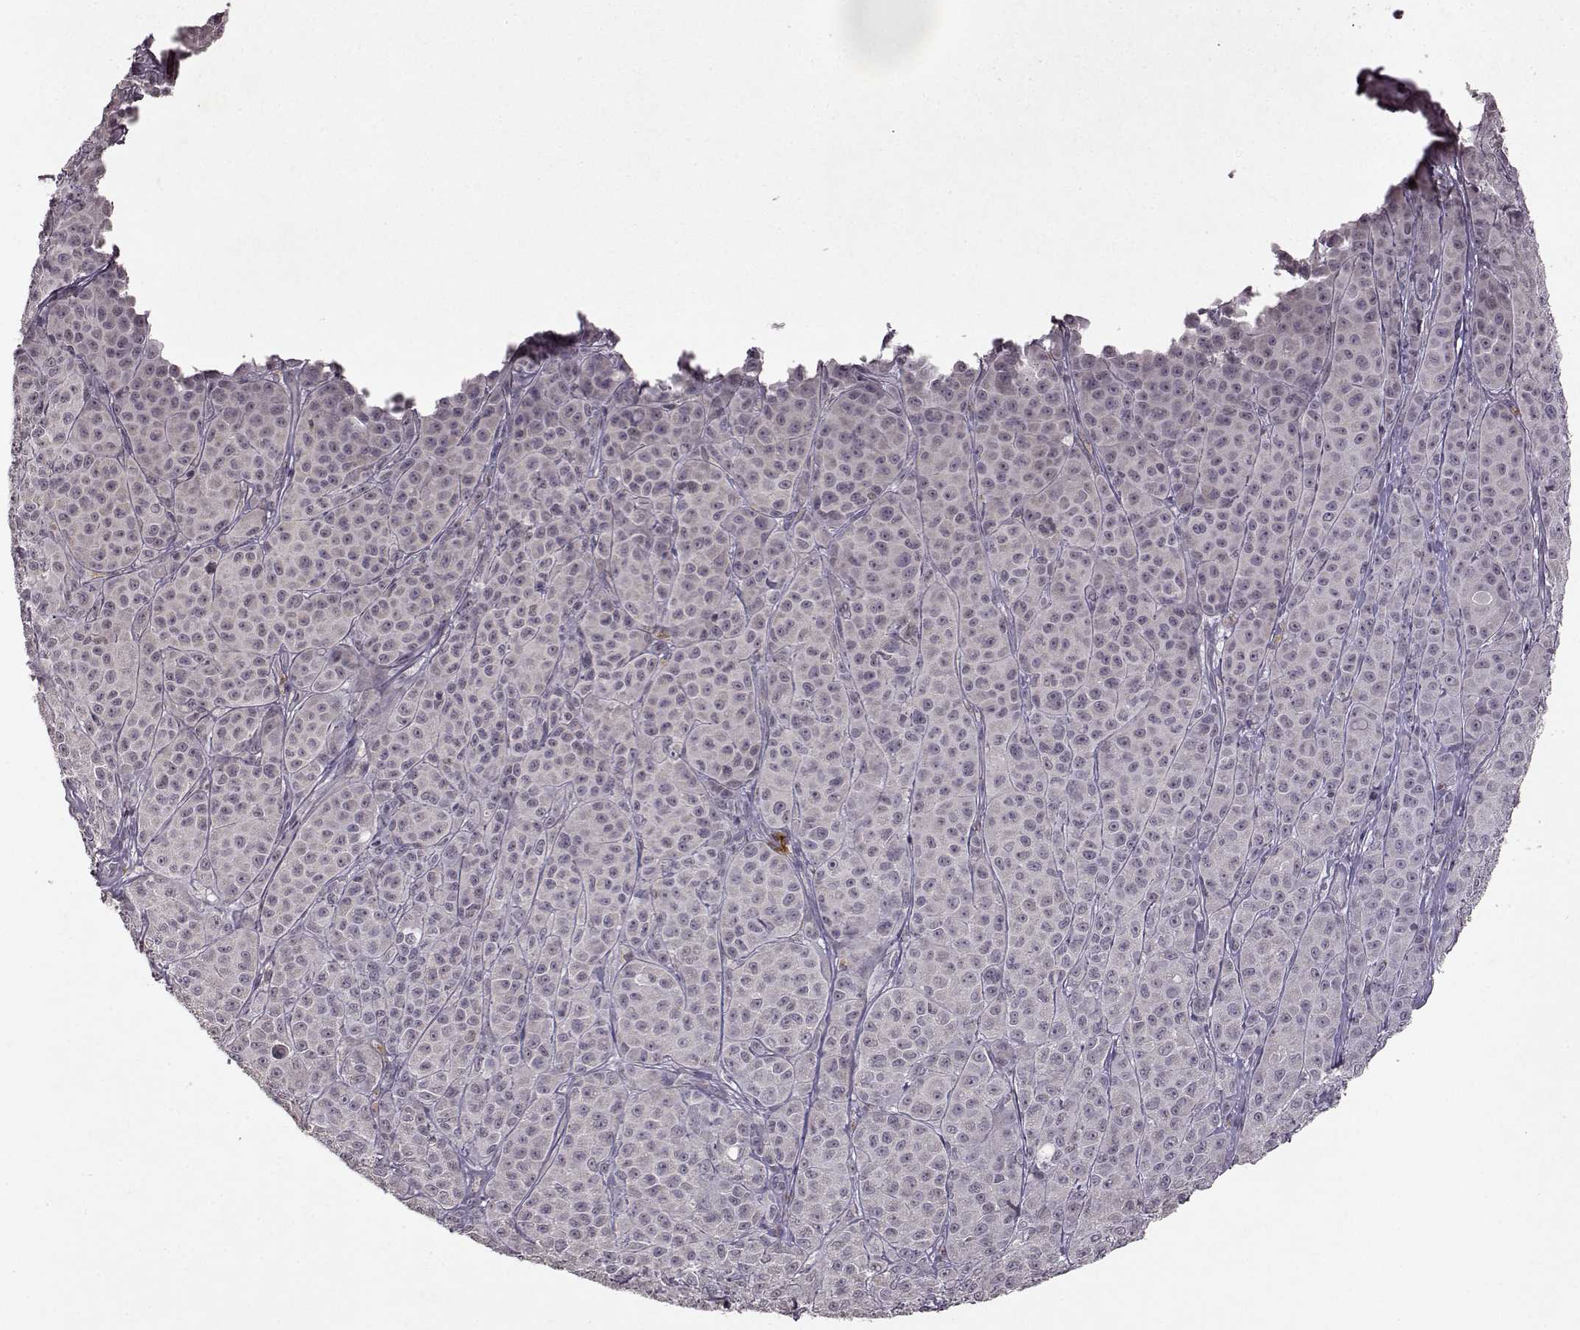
{"staining": {"intensity": "negative", "quantity": "none", "location": "none"}, "tissue": "melanoma", "cell_type": "Tumor cells", "image_type": "cancer", "snomed": [{"axis": "morphology", "description": "Malignant melanoma, NOS"}, {"axis": "topography", "description": "Skin"}], "caption": "Immunohistochemistry (IHC) micrograph of neoplastic tissue: malignant melanoma stained with DAB (3,3'-diaminobenzidine) shows no significant protein staining in tumor cells. (Brightfield microscopy of DAB (3,3'-diaminobenzidine) IHC at high magnification).", "gene": "LHB", "patient": {"sex": "male", "age": 89}}